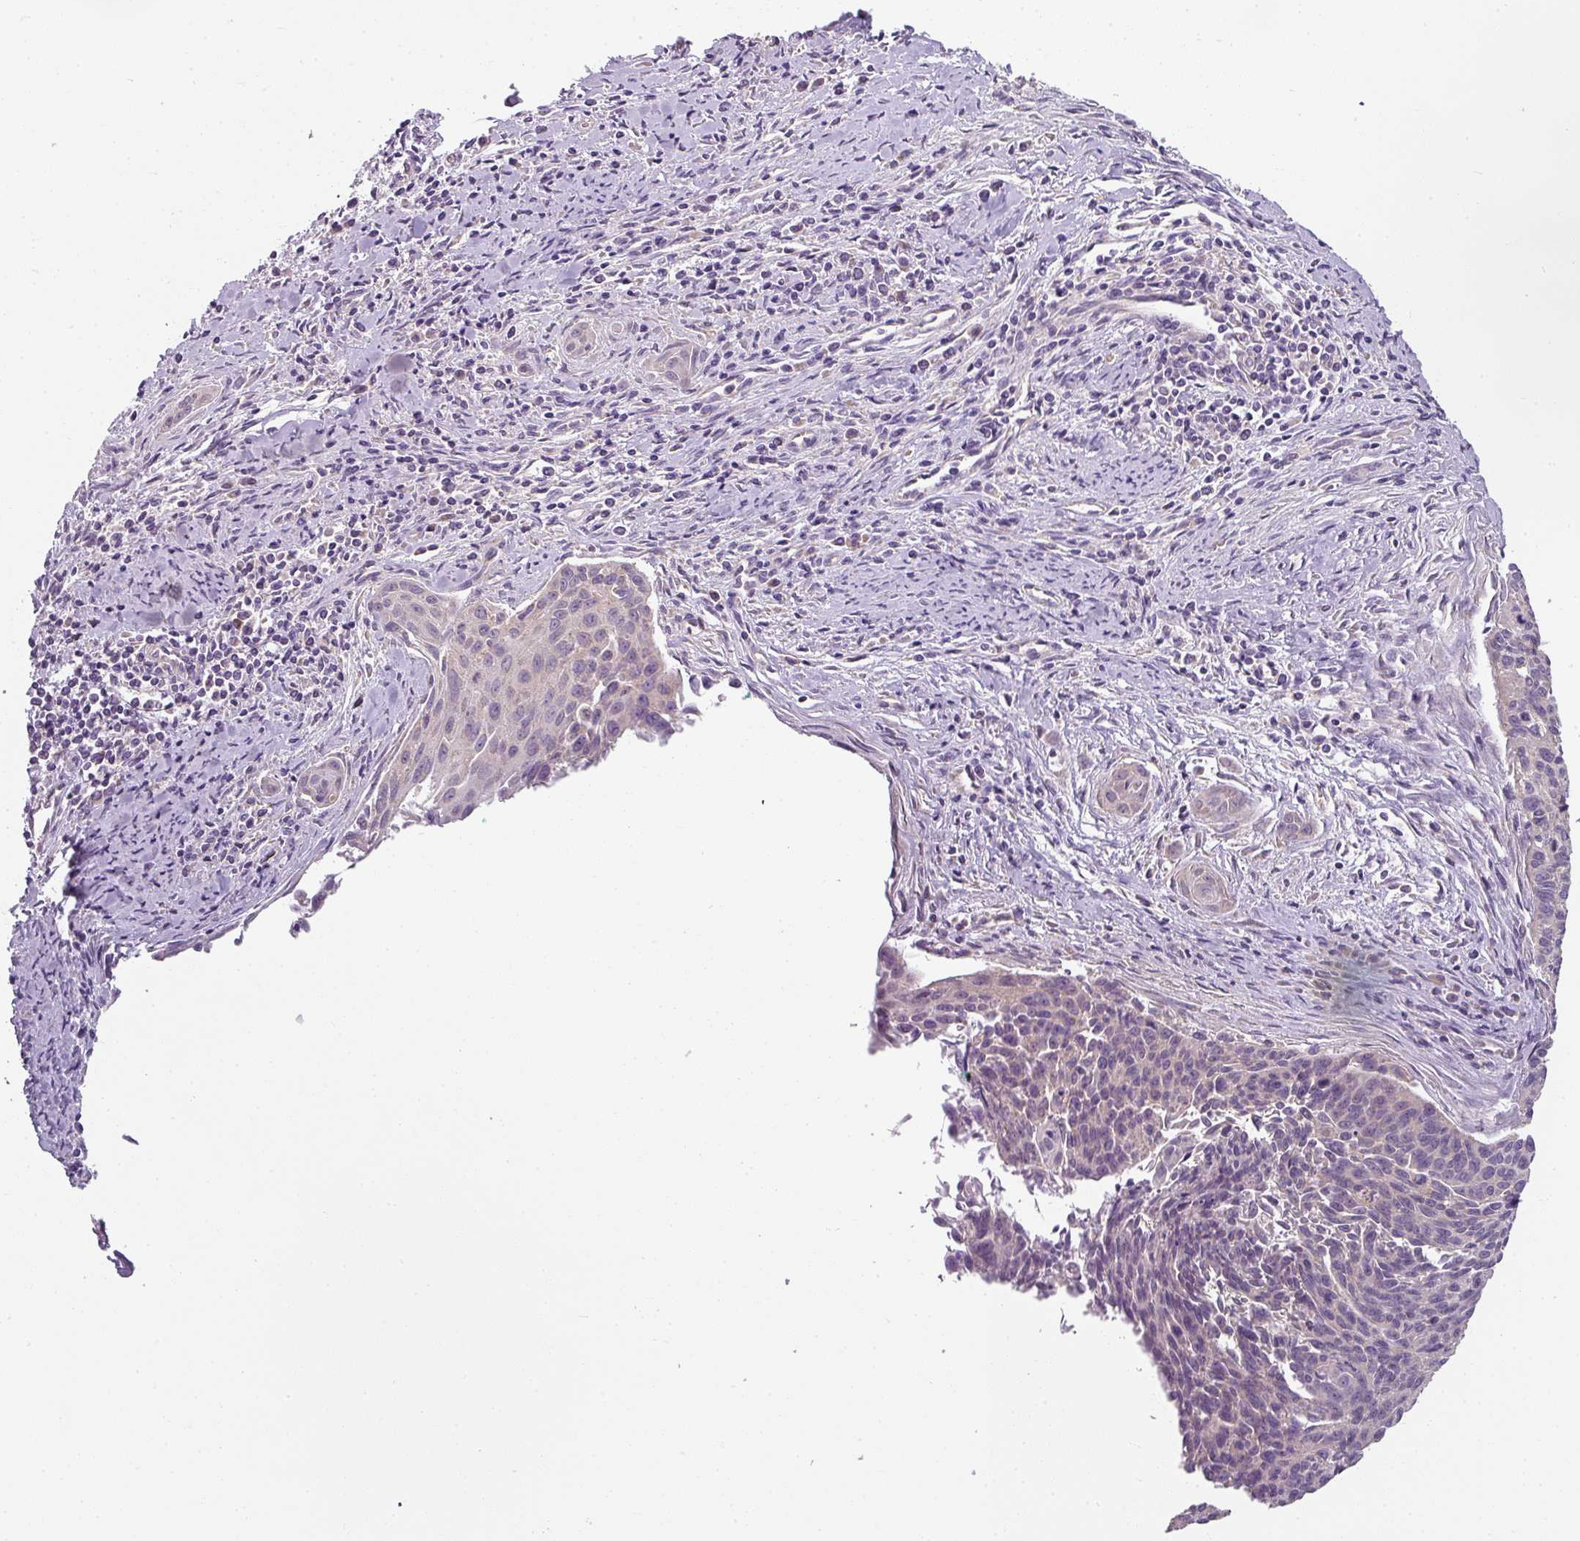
{"staining": {"intensity": "negative", "quantity": "none", "location": "none"}, "tissue": "cervical cancer", "cell_type": "Tumor cells", "image_type": "cancer", "snomed": [{"axis": "morphology", "description": "Squamous cell carcinoma, NOS"}, {"axis": "topography", "description": "Cervix"}], "caption": "Tumor cells are negative for brown protein staining in cervical cancer. Nuclei are stained in blue.", "gene": "PALS2", "patient": {"sex": "female", "age": 55}}